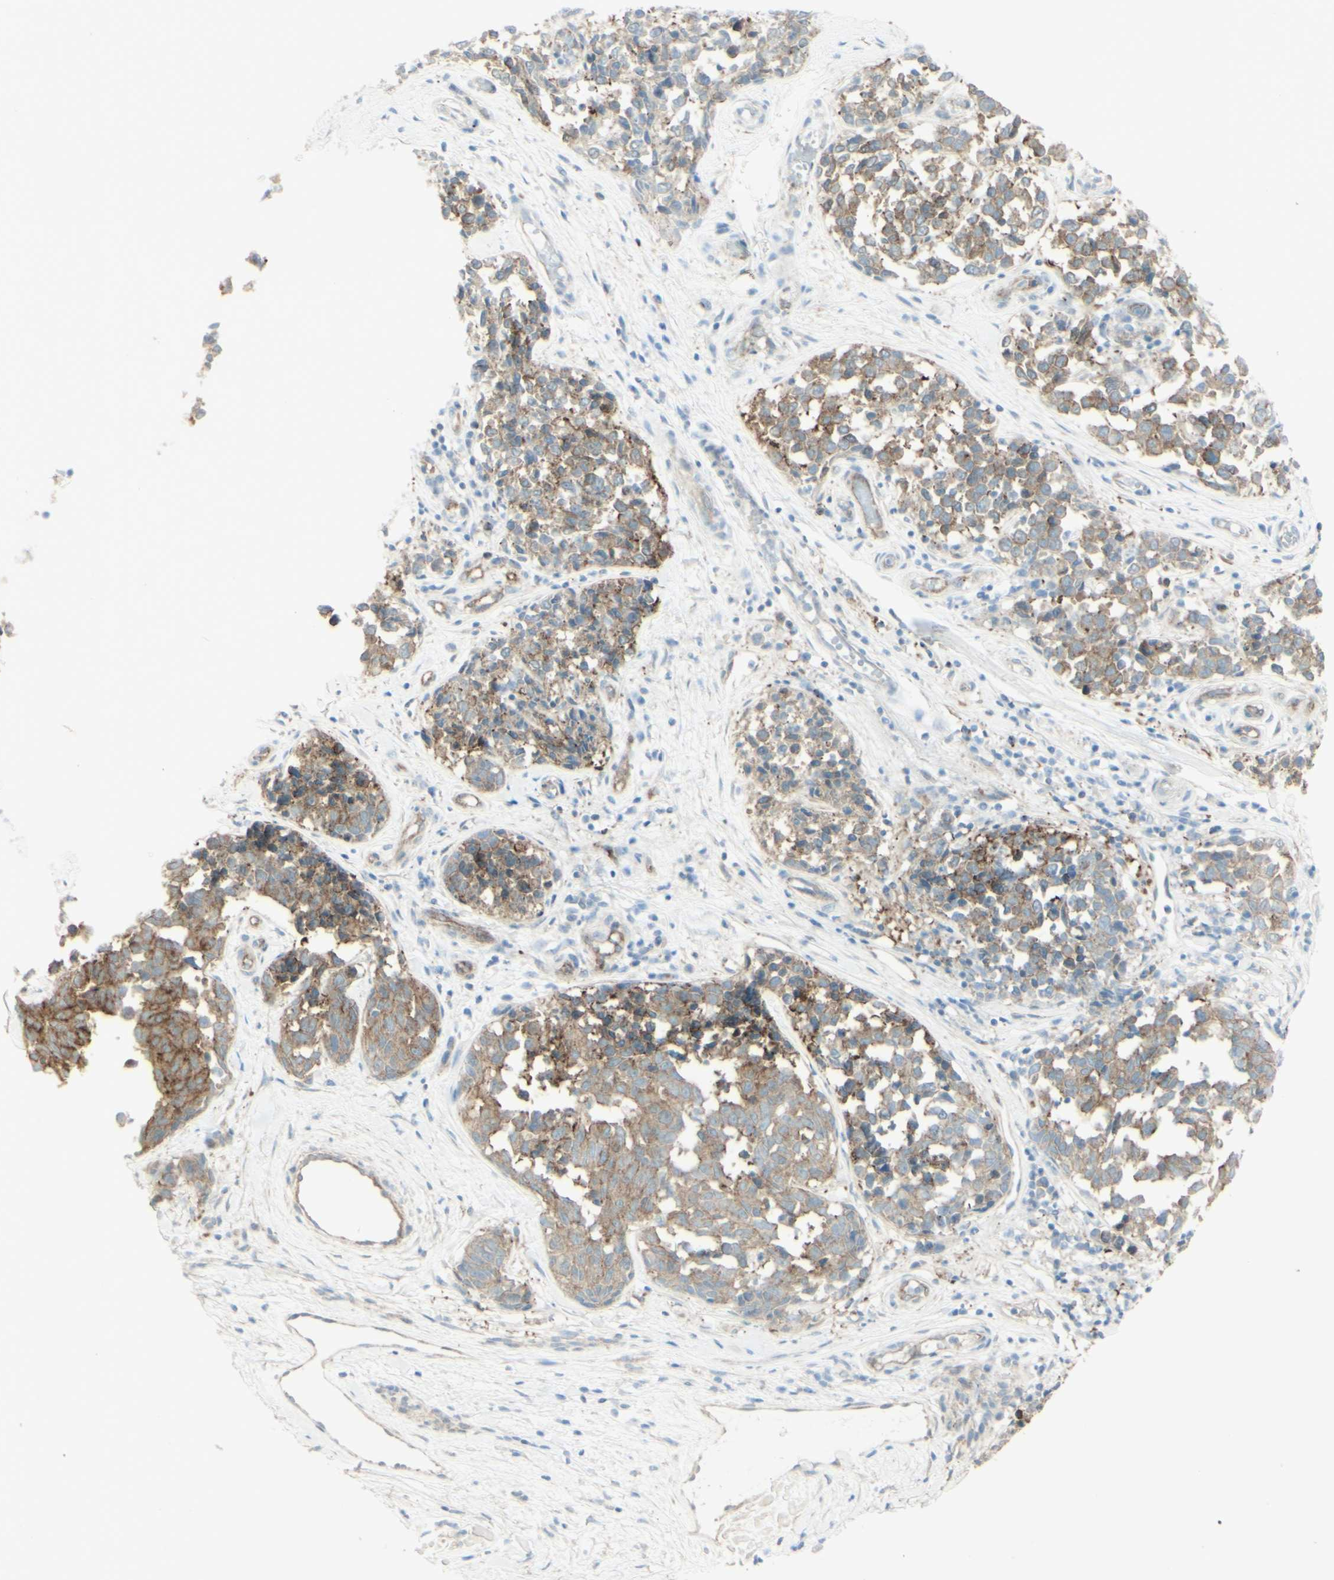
{"staining": {"intensity": "weak", "quantity": "25%-75%", "location": "cytoplasmic/membranous"}, "tissue": "melanoma", "cell_type": "Tumor cells", "image_type": "cancer", "snomed": [{"axis": "morphology", "description": "Malignant melanoma, NOS"}, {"axis": "topography", "description": "Skin"}], "caption": "Malignant melanoma stained with a brown dye shows weak cytoplasmic/membranous positive positivity in about 25%-75% of tumor cells.", "gene": "MYO6", "patient": {"sex": "female", "age": 64}}